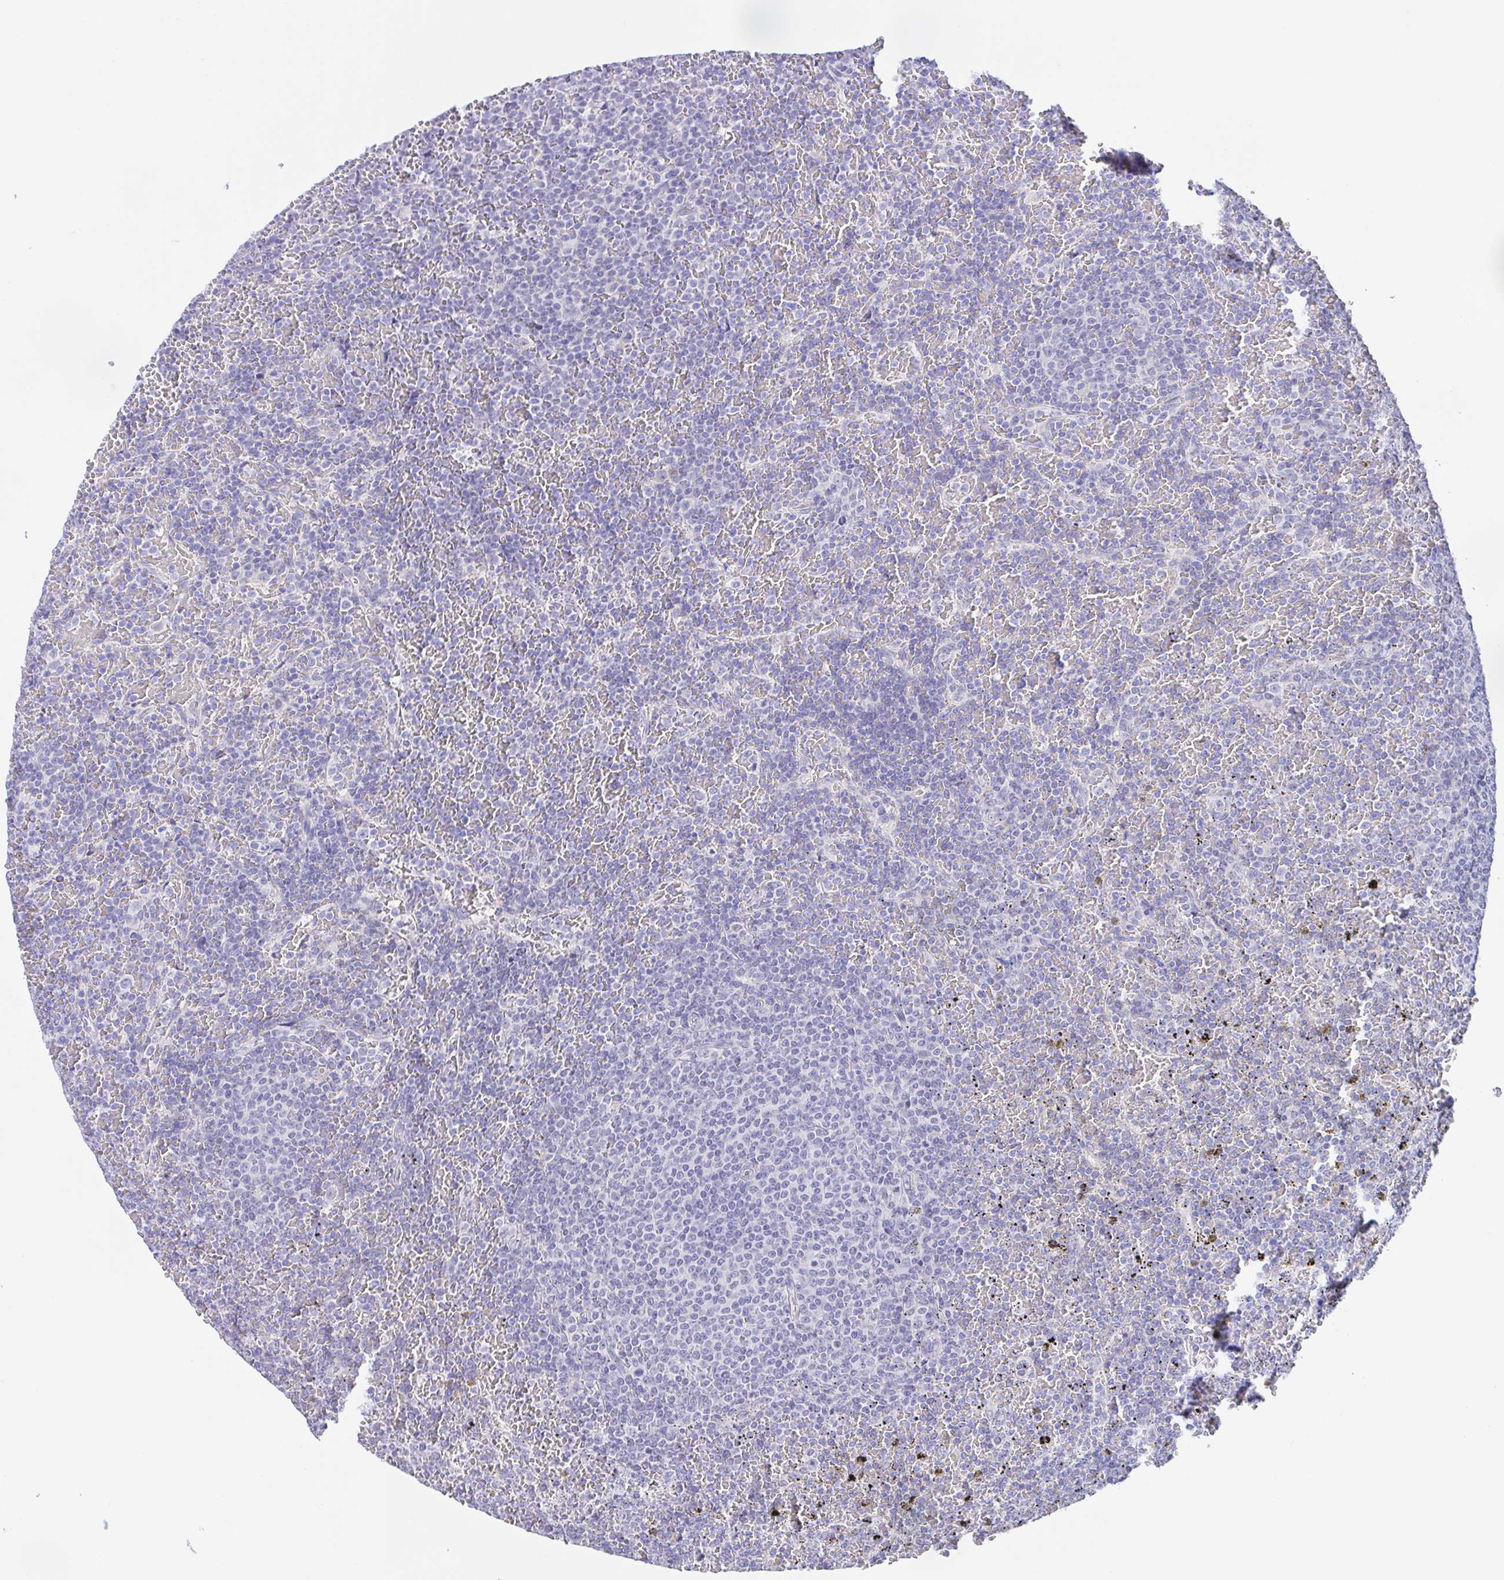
{"staining": {"intensity": "negative", "quantity": "none", "location": "none"}, "tissue": "lymphoma", "cell_type": "Tumor cells", "image_type": "cancer", "snomed": [{"axis": "morphology", "description": "Malignant lymphoma, non-Hodgkin's type, Low grade"}, {"axis": "topography", "description": "Spleen"}], "caption": "High power microscopy photomicrograph of an immunohistochemistry image of malignant lymphoma, non-Hodgkin's type (low-grade), revealing no significant positivity in tumor cells.", "gene": "SCG3", "patient": {"sex": "female", "age": 77}}